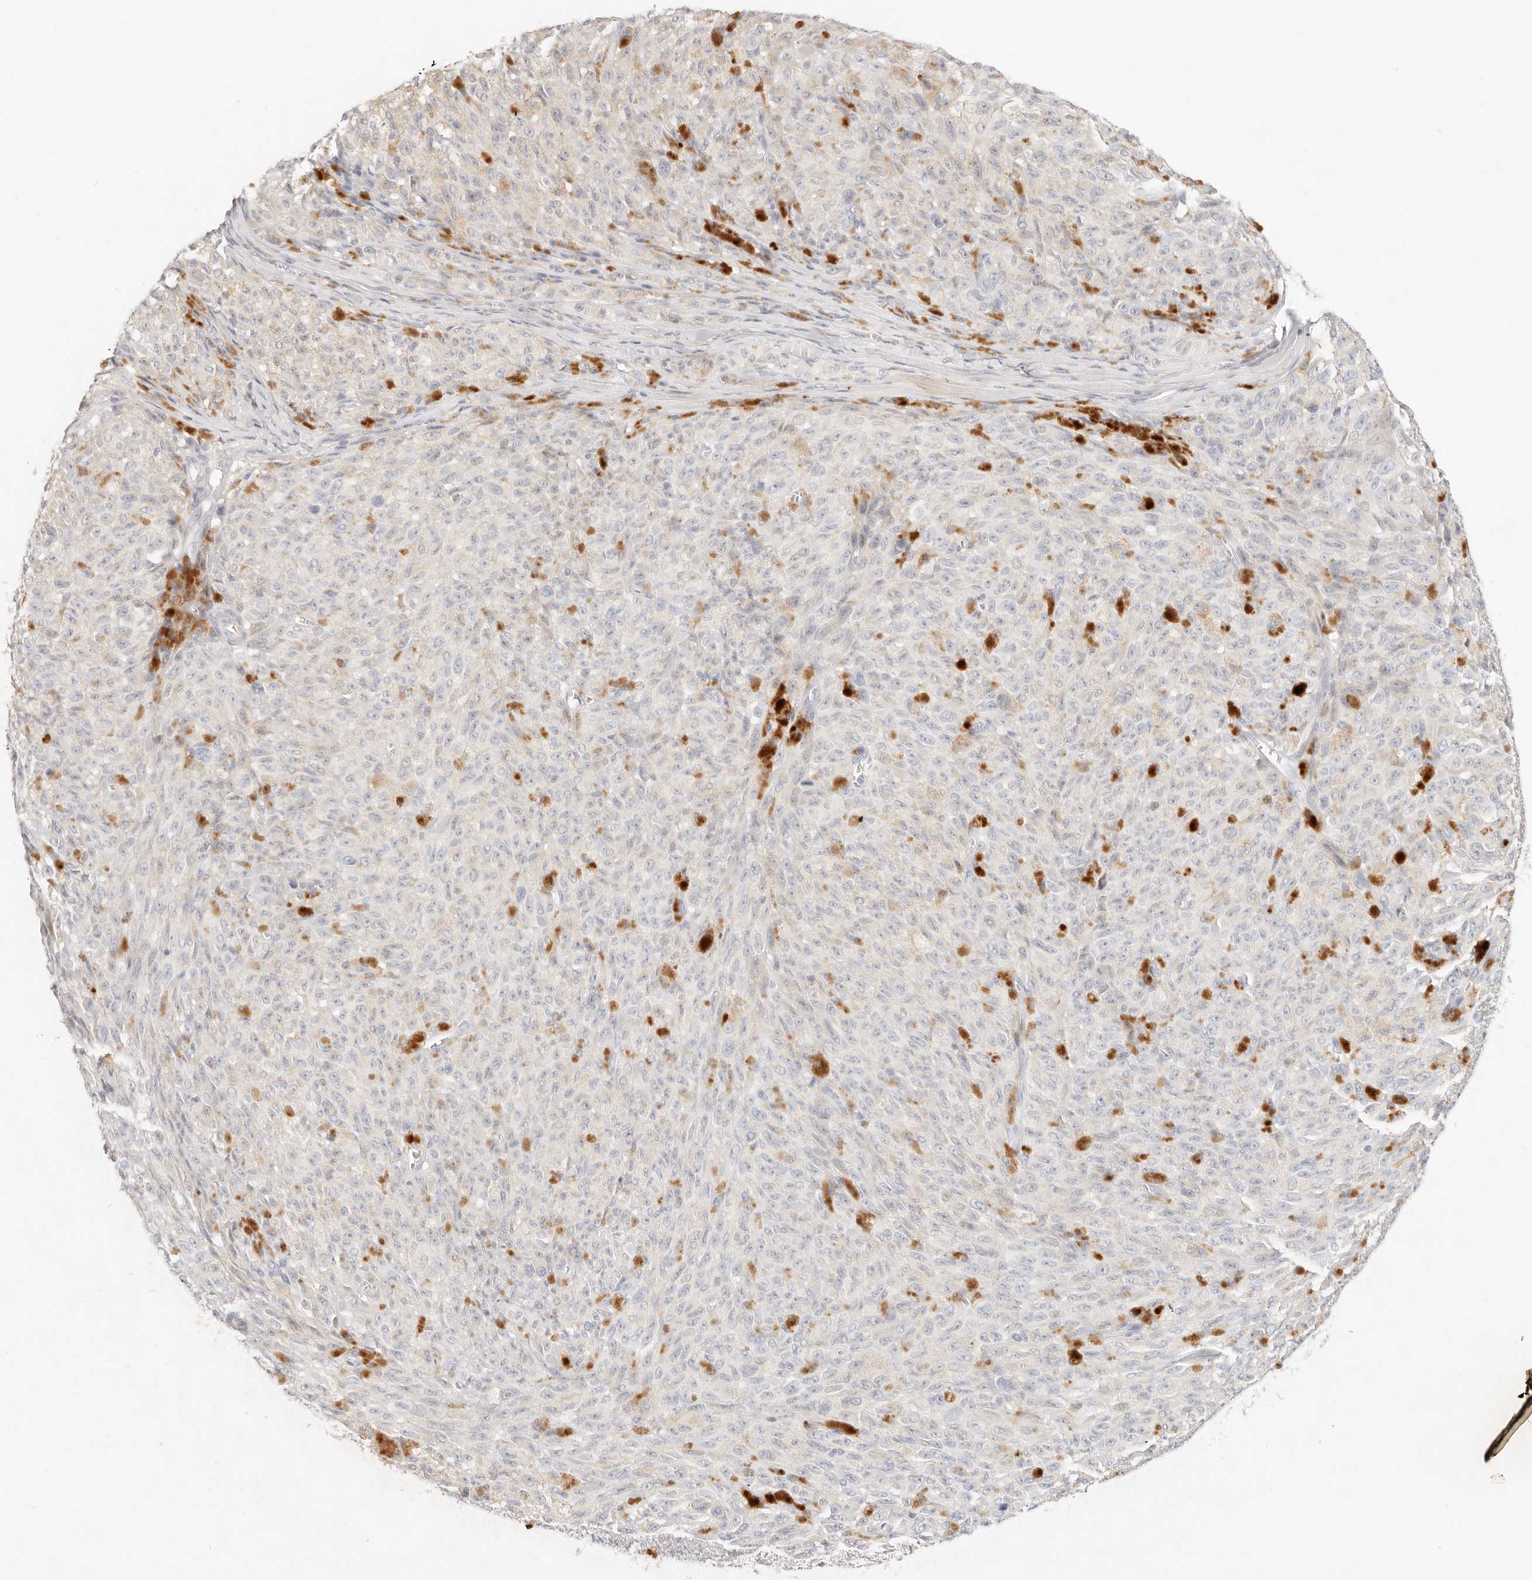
{"staining": {"intensity": "negative", "quantity": "none", "location": "none"}, "tissue": "melanoma", "cell_type": "Tumor cells", "image_type": "cancer", "snomed": [{"axis": "morphology", "description": "Malignant melanoma, NOS"}, {"axis": "topography", "description": "Skin"}], "caption": "This is an IHC histopathology image of human melanoma. There is no positivity in tumor cells.", "gene": "ACOX1", "patient": {"sex": "female", "age": 82}}